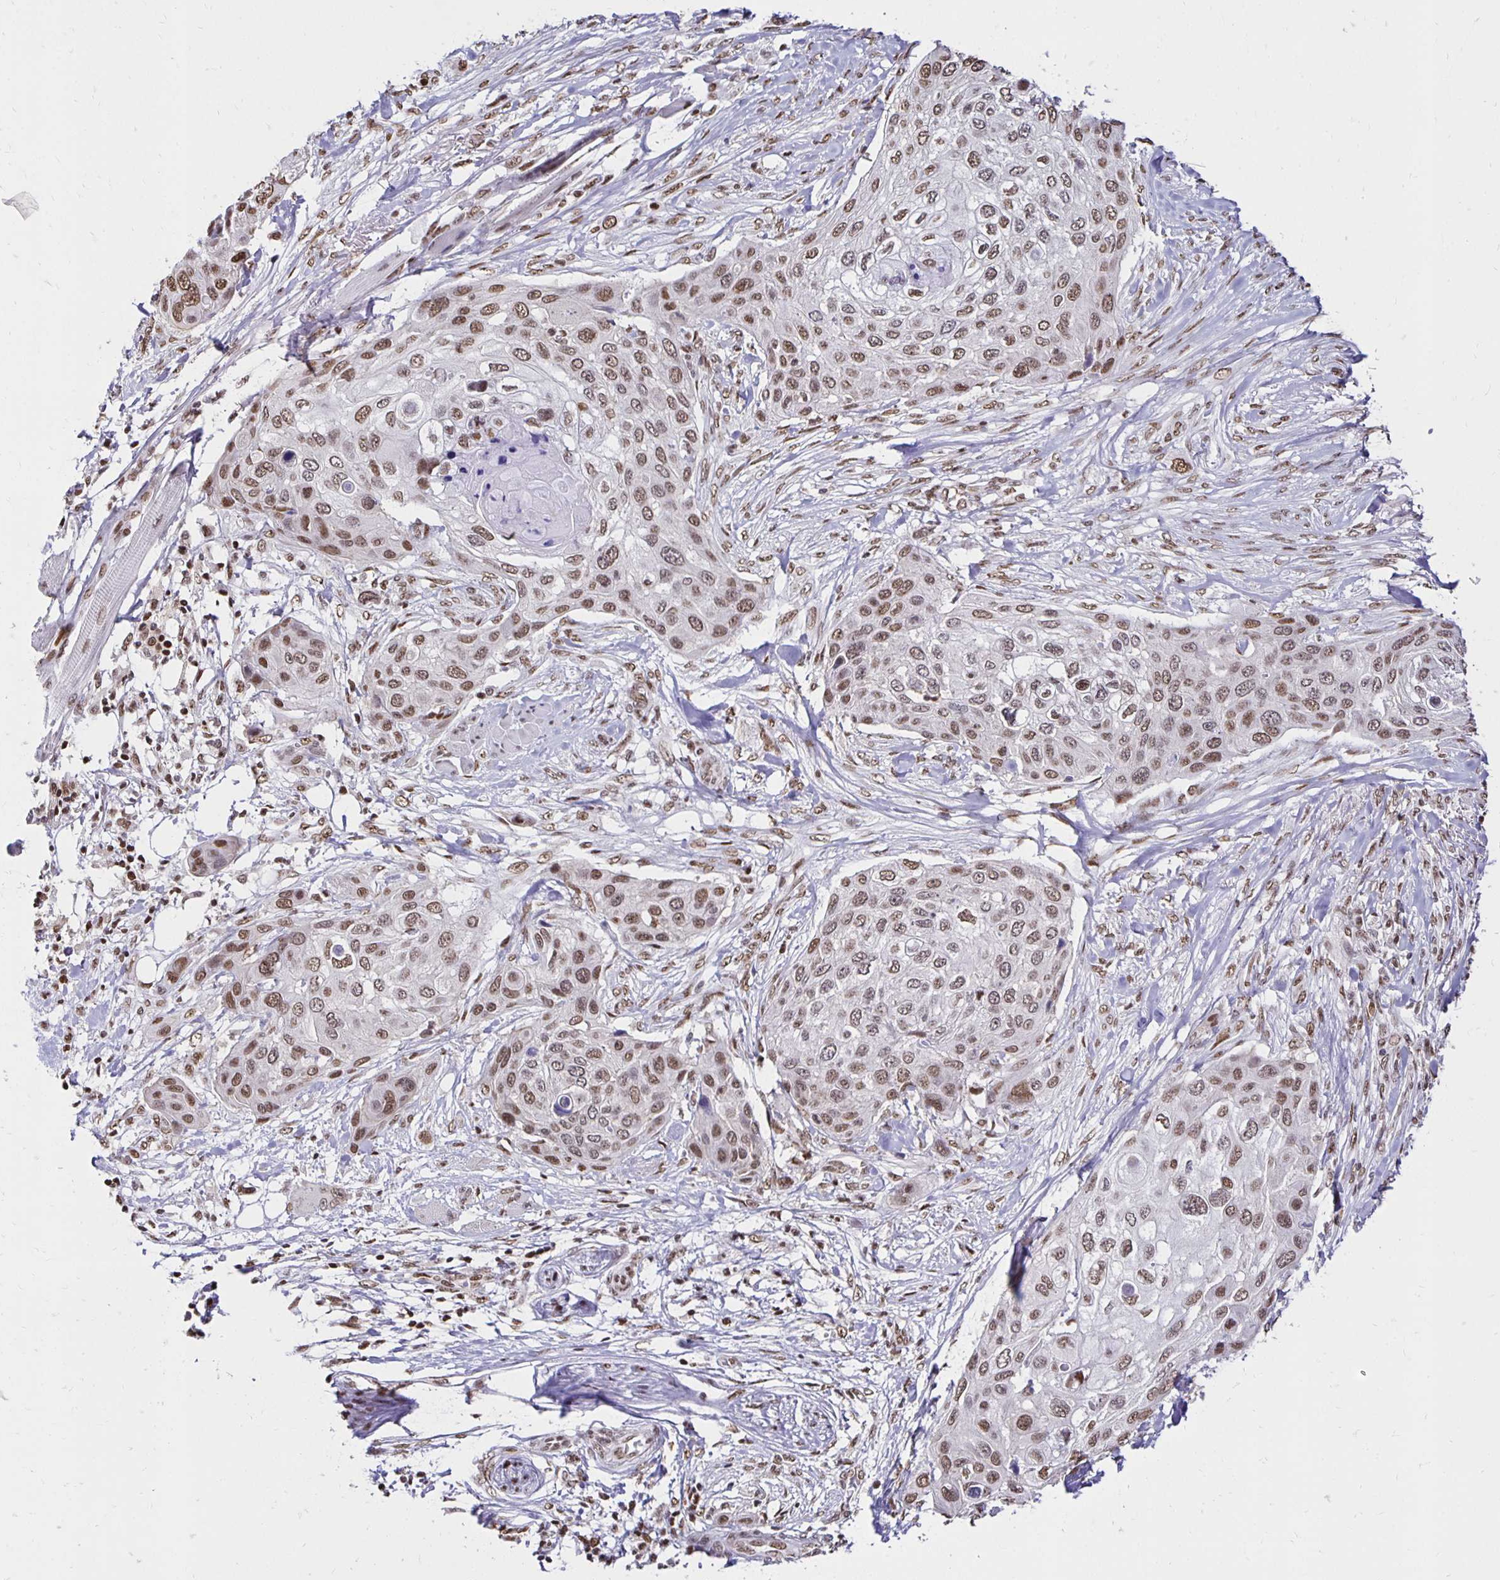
{"staining": {"intensity": "moderate", "quantity": ">75%", "location": "nuclear"}, "tissue": "skin cancer", "cell_type": "Tumor cells", "image_type": "cancer", "snomed": [{"axis": "morphology", "description": "Squamous cell carcinoma, NOS"}, {"axis": "topography", "description": "Skin"}], "caption": "The micrograph shows staining of squamous cell carcinoma (skin), revealing moderate nuclear protein staining (brown color) within tumor cells.", "gene": "ZNF579", "patient": {"sex": "female", "age": 87}}